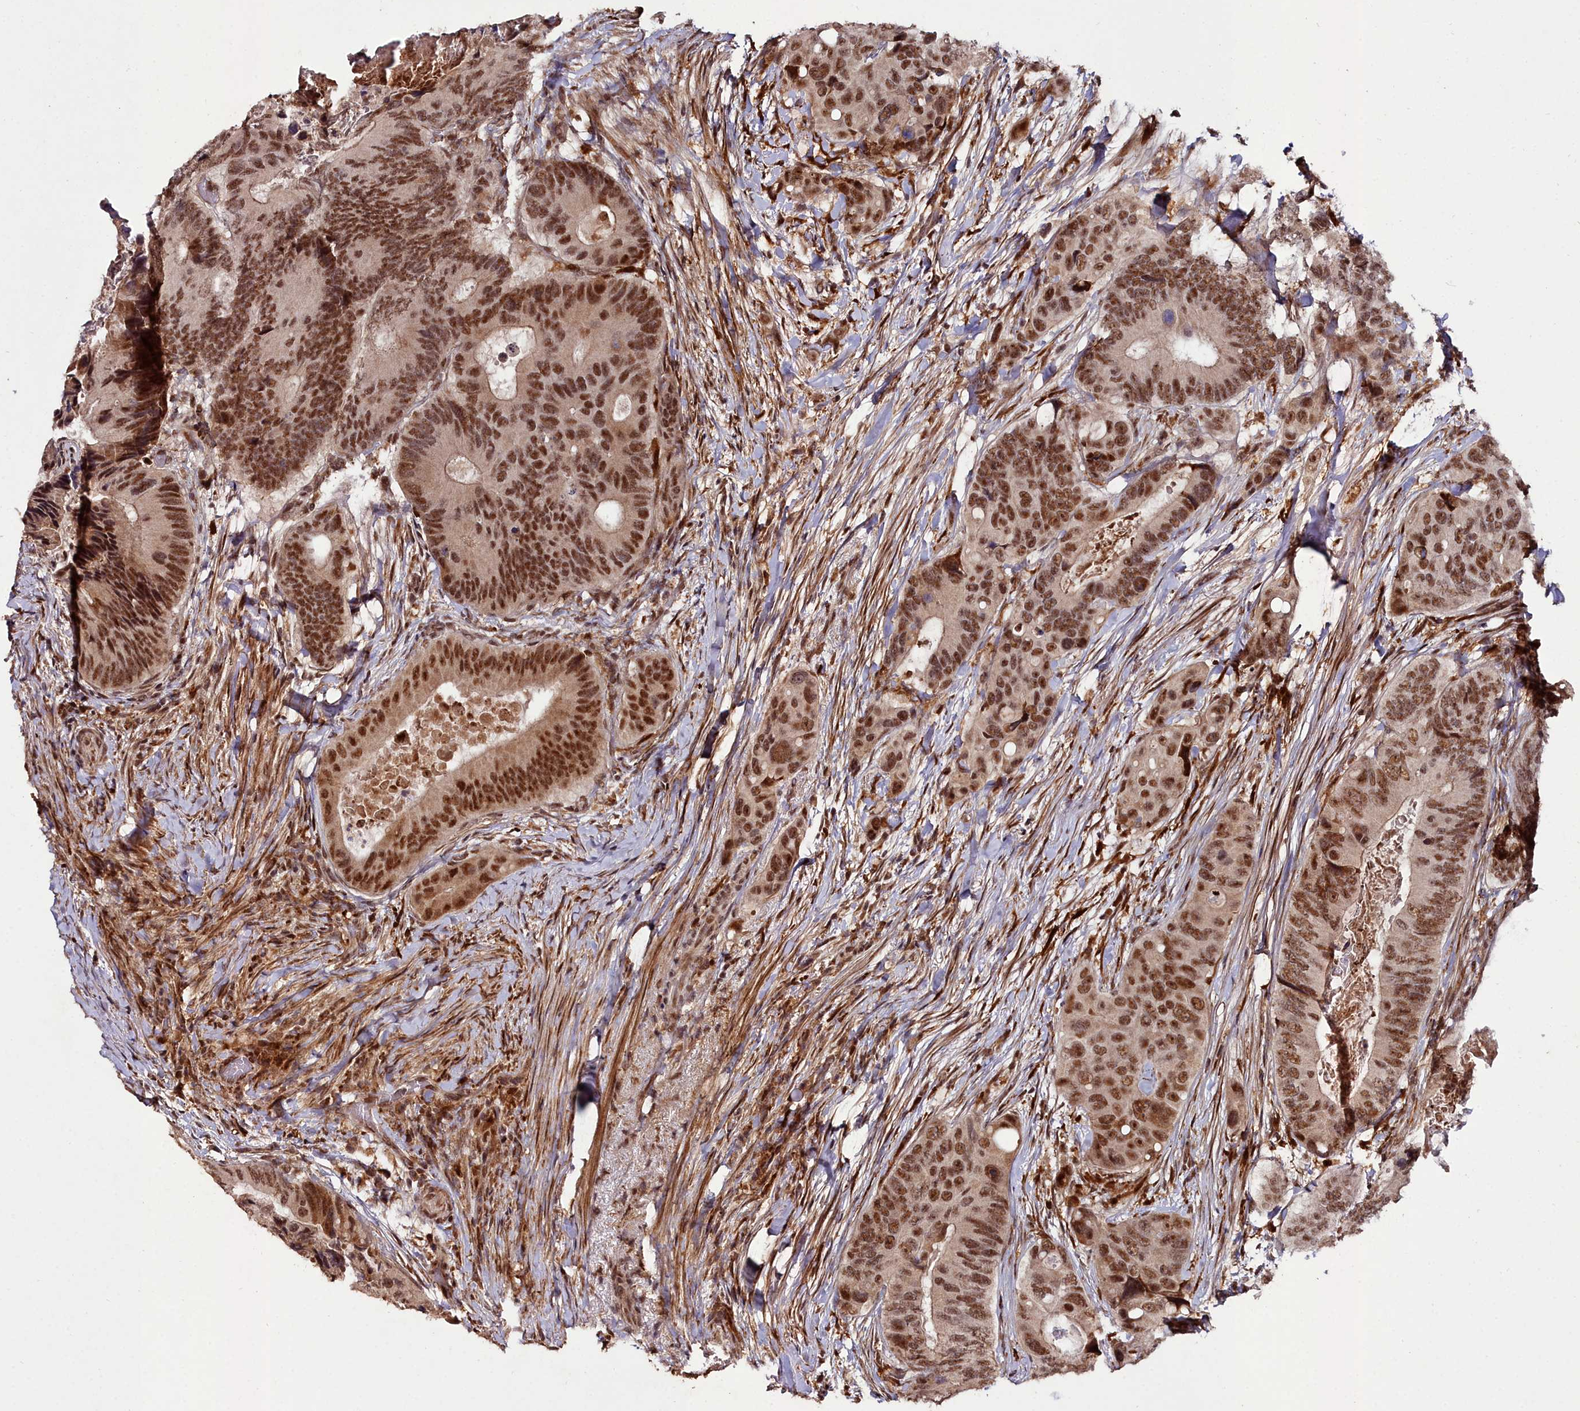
{"staining": {"intensity": "strong", "quantity": ">75%", "location": "cytoplasmic/membranous,nuclear"}, "tissue": "colorectal cancer", "cell_type": "Tumor cells", "image_type": "cancer", "snomed": [{"axis": "morphology", "description": "Adenocarcinoma, NOS"}, {"axis": "topography", "description": "Colon"}], "caption": "An immunohistochemistry (IHC) histopathology image of tumor tissue is shown. Protein staining in brown highlights strong cytoplasmic/membranous and nuclear positivity in colorectal cancer (adenocarcinoma) within tumor cells.", "gene": "CXXC1", "patient": {"sex": "male", "age": 84}}